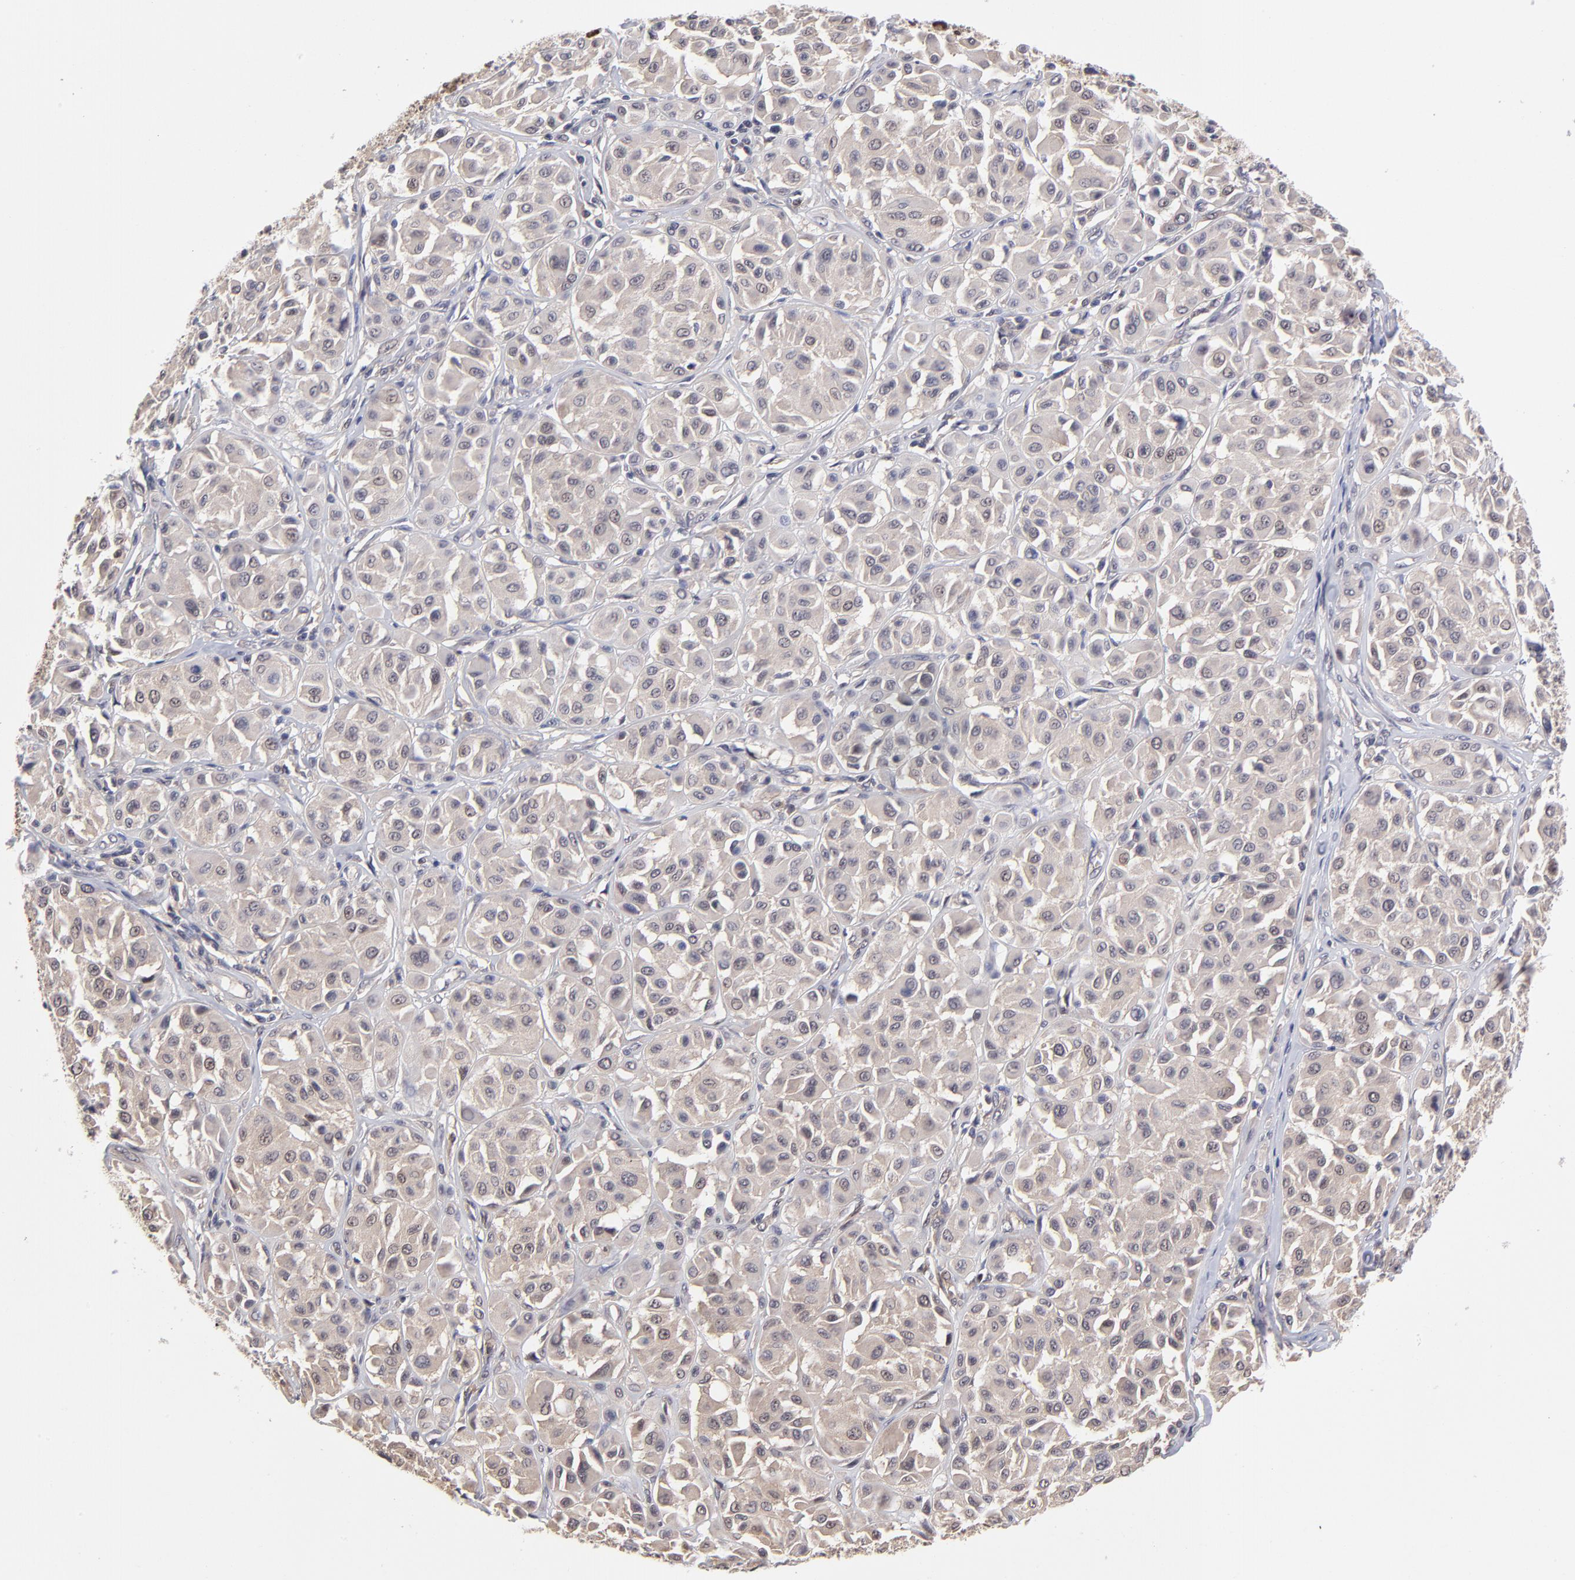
{"staining": {"intensity": "weak", "quantity": ">75%", "location": "cytoplasmic/membranous"}, "tissue": "melanoma", "cell_type": "Tumor cells", "image_type": "cancer", "snomed": [{"axis": "morphology", "description": "Malignant melanoma, Metastatic site"}, {"axis": "topography", "description": "Soft tissue"}], "caption": "A high-resolution histopathology image shows IHC staining of malignant melanoma (metastatic site), which reveals weak cytoplasmic/membranous expression in approximately >75% of tumor cells.", "gene": "UBE2E3", "patient": {"sex": "male", "age": 41}}